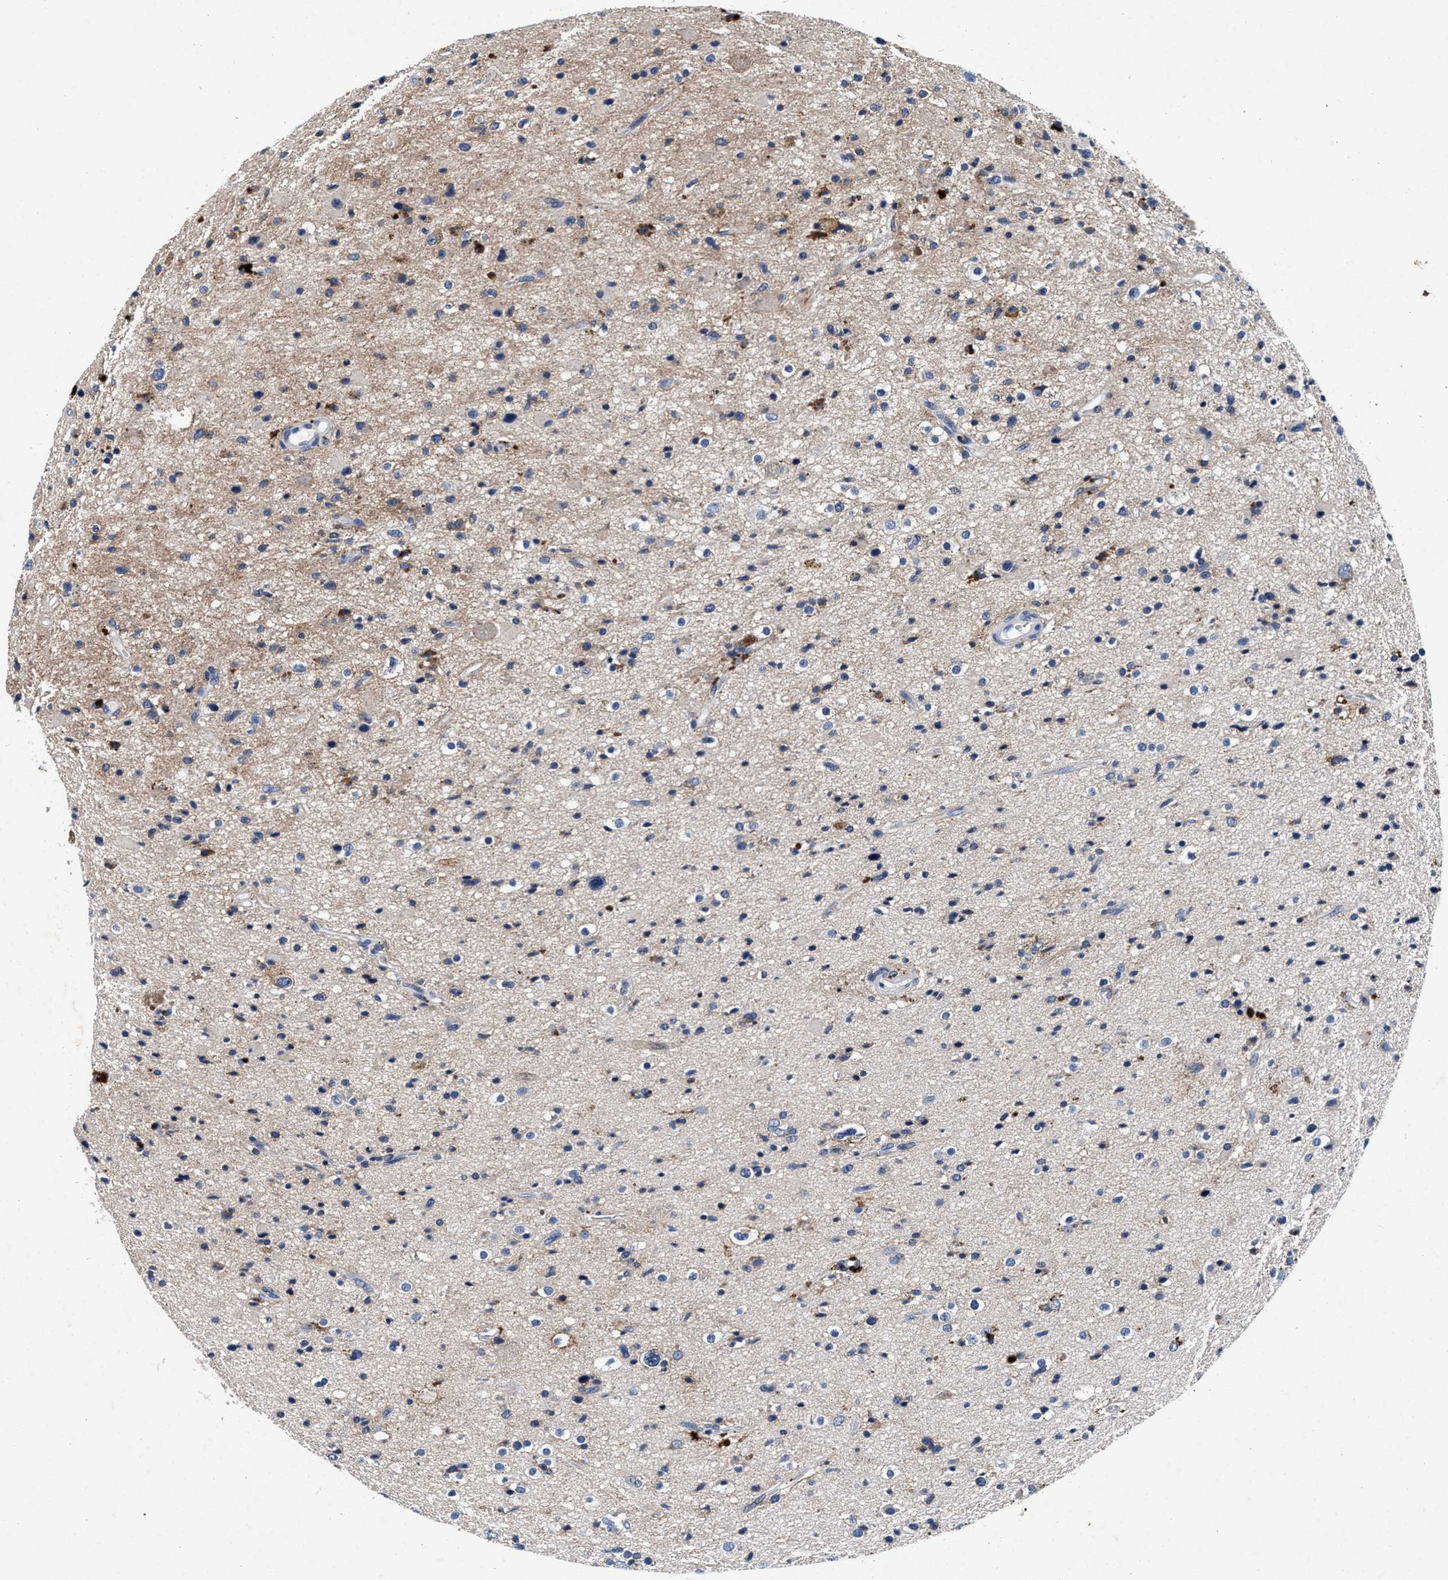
{"staining": {"intensity": "weak", "quantity": "25%-75%", "location": "cytoplasmic/membranous"}, "tissue": "glioma", "cell_type": "Tumor cells", "image_type": "cancer", "snomed": [{"axis": "morphology", "description": "Glioma, malignant, High grade"}, {"axis": "topography", "description": "Brain"}], "caption": "Glioma tissue demonstrates weak cytoplasmic/membranous expression in about 25%-75% of tumor cells", "gene": "SLC8A1", "patient": {"sex": "male", "age": 33}}